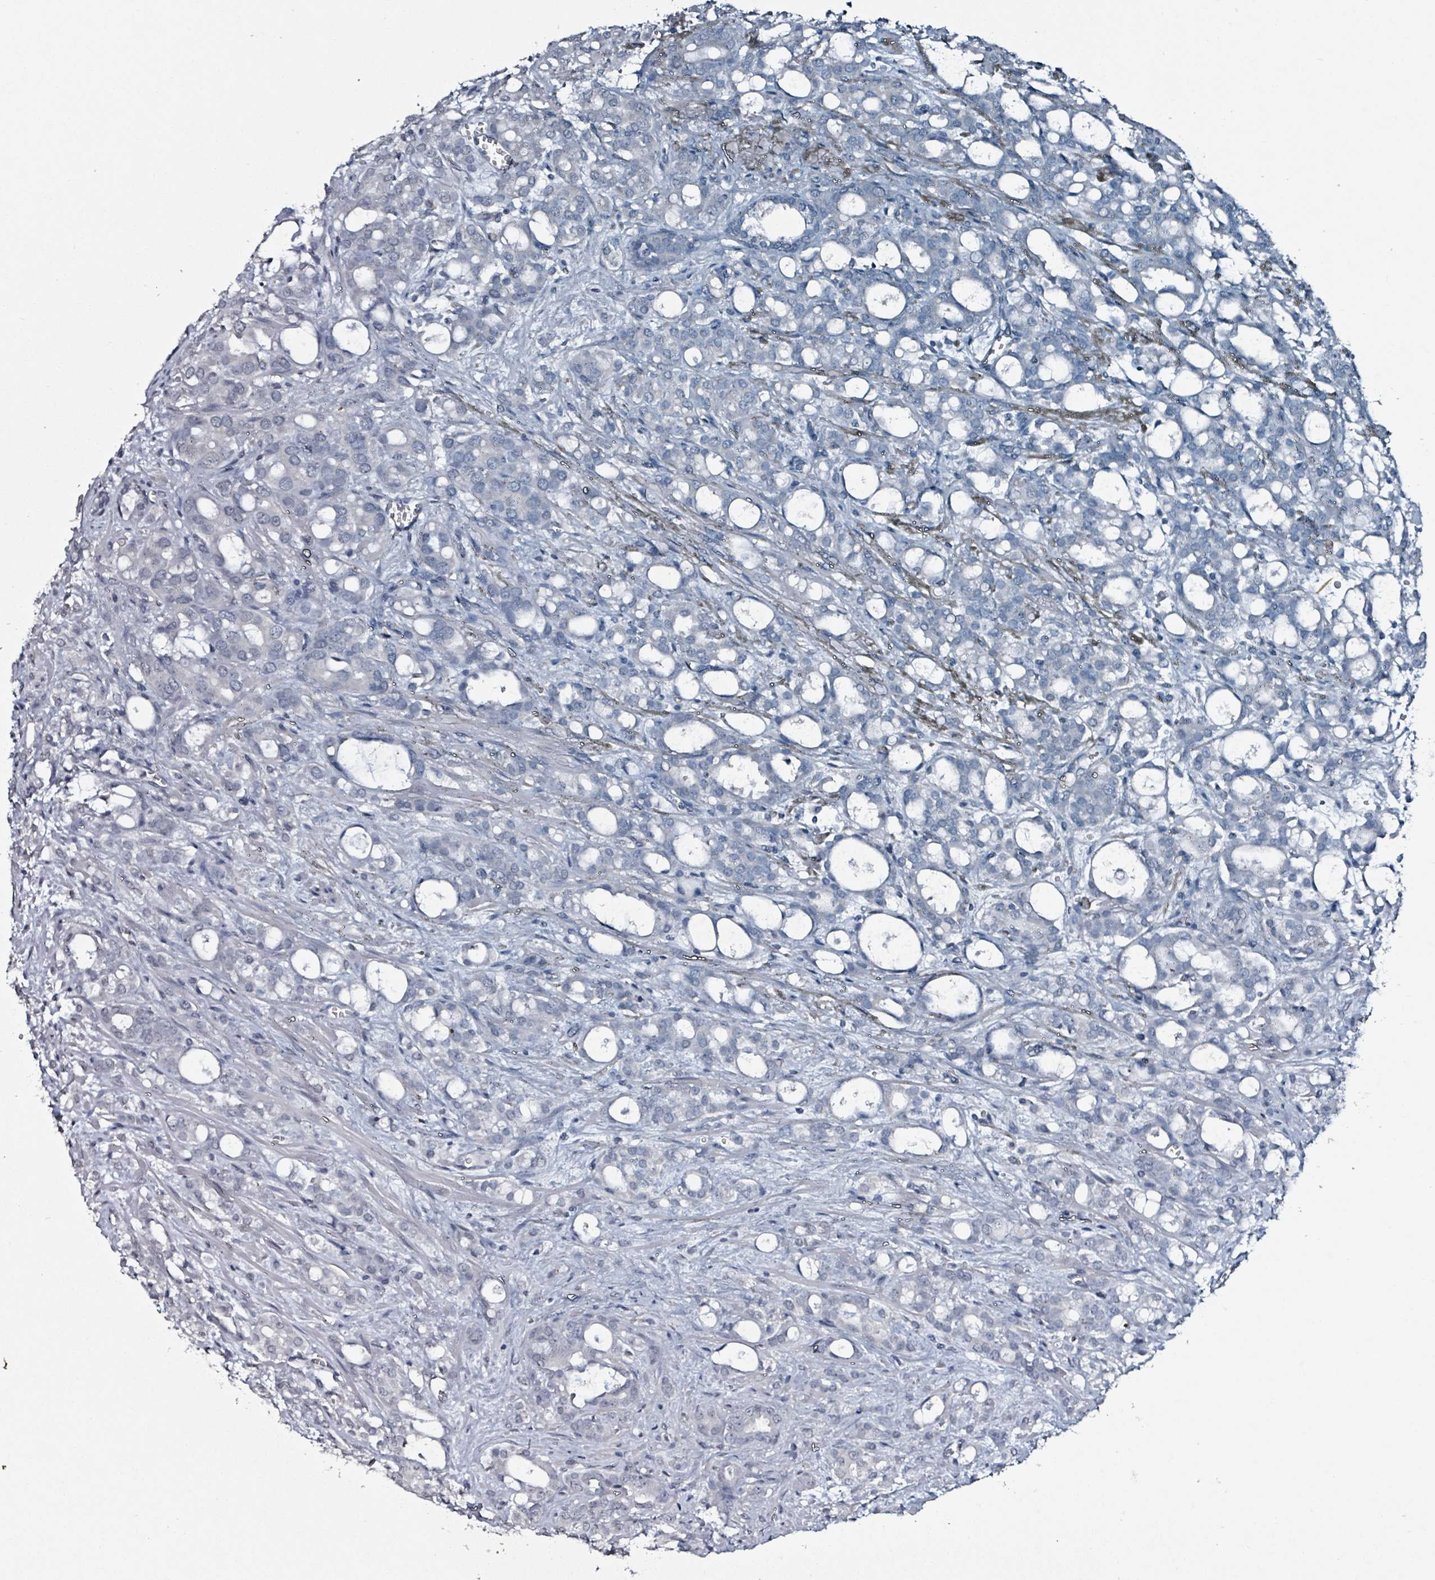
{"staining": {"intensity": "negative", "quantity": "none", "location": "none"}, "tissue": "prostate cancer", "cell_type": "Tumor cells", "image_type": "cancer", "snomed": [{"axis": "morphology", "description": "Adenocarcinoma, High grade"}, {"axis": "topography", "description": "Prostate"}], "caption": "There is no significant positivity in tumor cells of adenocarcinoma (high-grade) (prostate). (Stains: DAB immunohistochemistry with hematoxylin counter stain, Microscopy: brightfield microscopy at high magnification).", "gene": "CA9", "patient": {"sex": "male", "age": 72}}